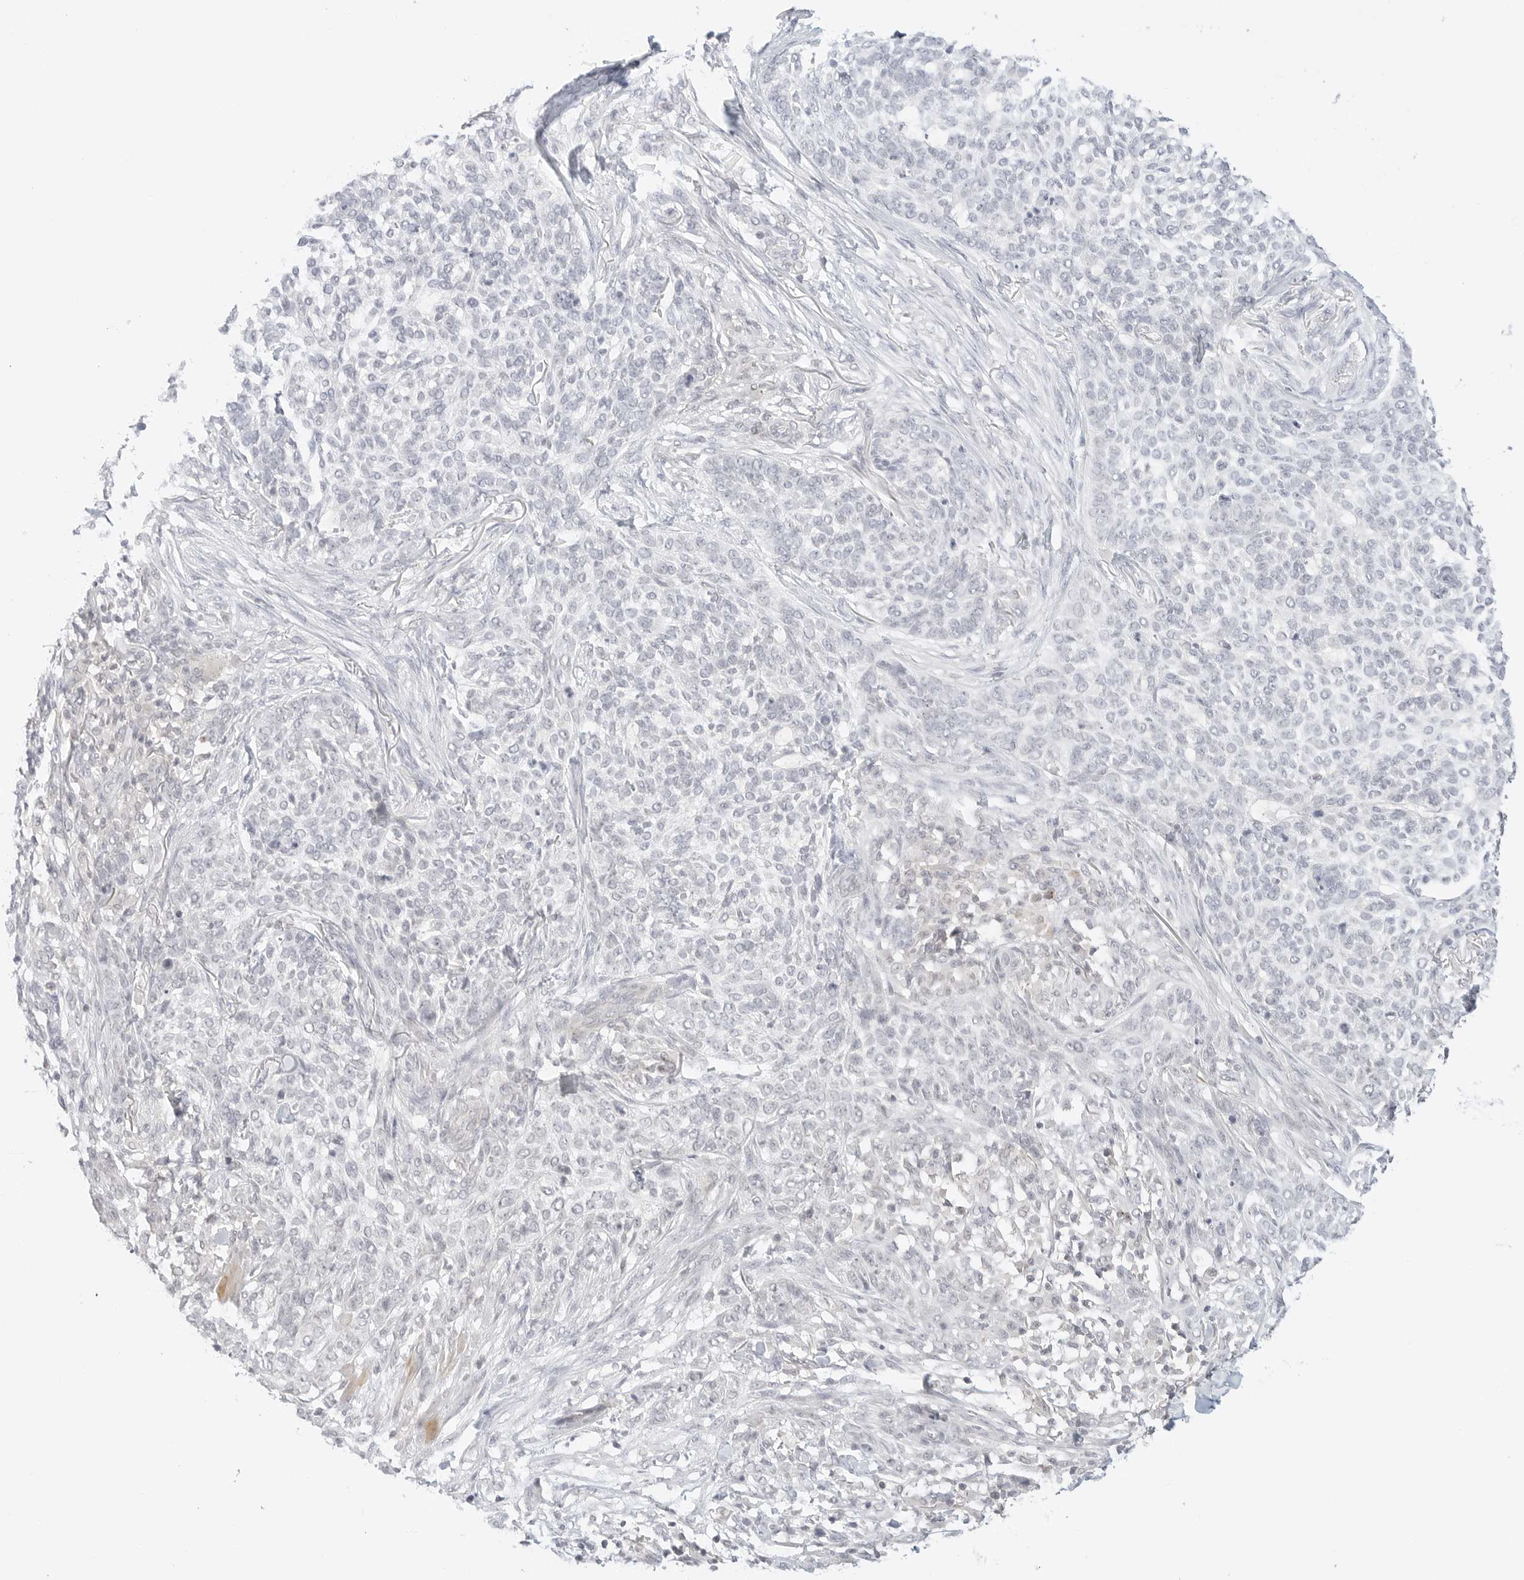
{"staining": {"intensity": "negative", "quantity": "none", "location": "none"}, "tissue": "skin cancer", "cell_type": "Tumor cells", "image_type": "cancer", "snomed": [{"axis": "morphology", "description": "Basal cell carcinoma"}, {"axis": "topography", "description": "Skin"}], "caption": "Immunohistochemical staining of human basal cell carcinoma (skin) reveals no significant expression in tumor cells.", "gene": "GNAS", "patient": {"sex": "female", "age": 64}}